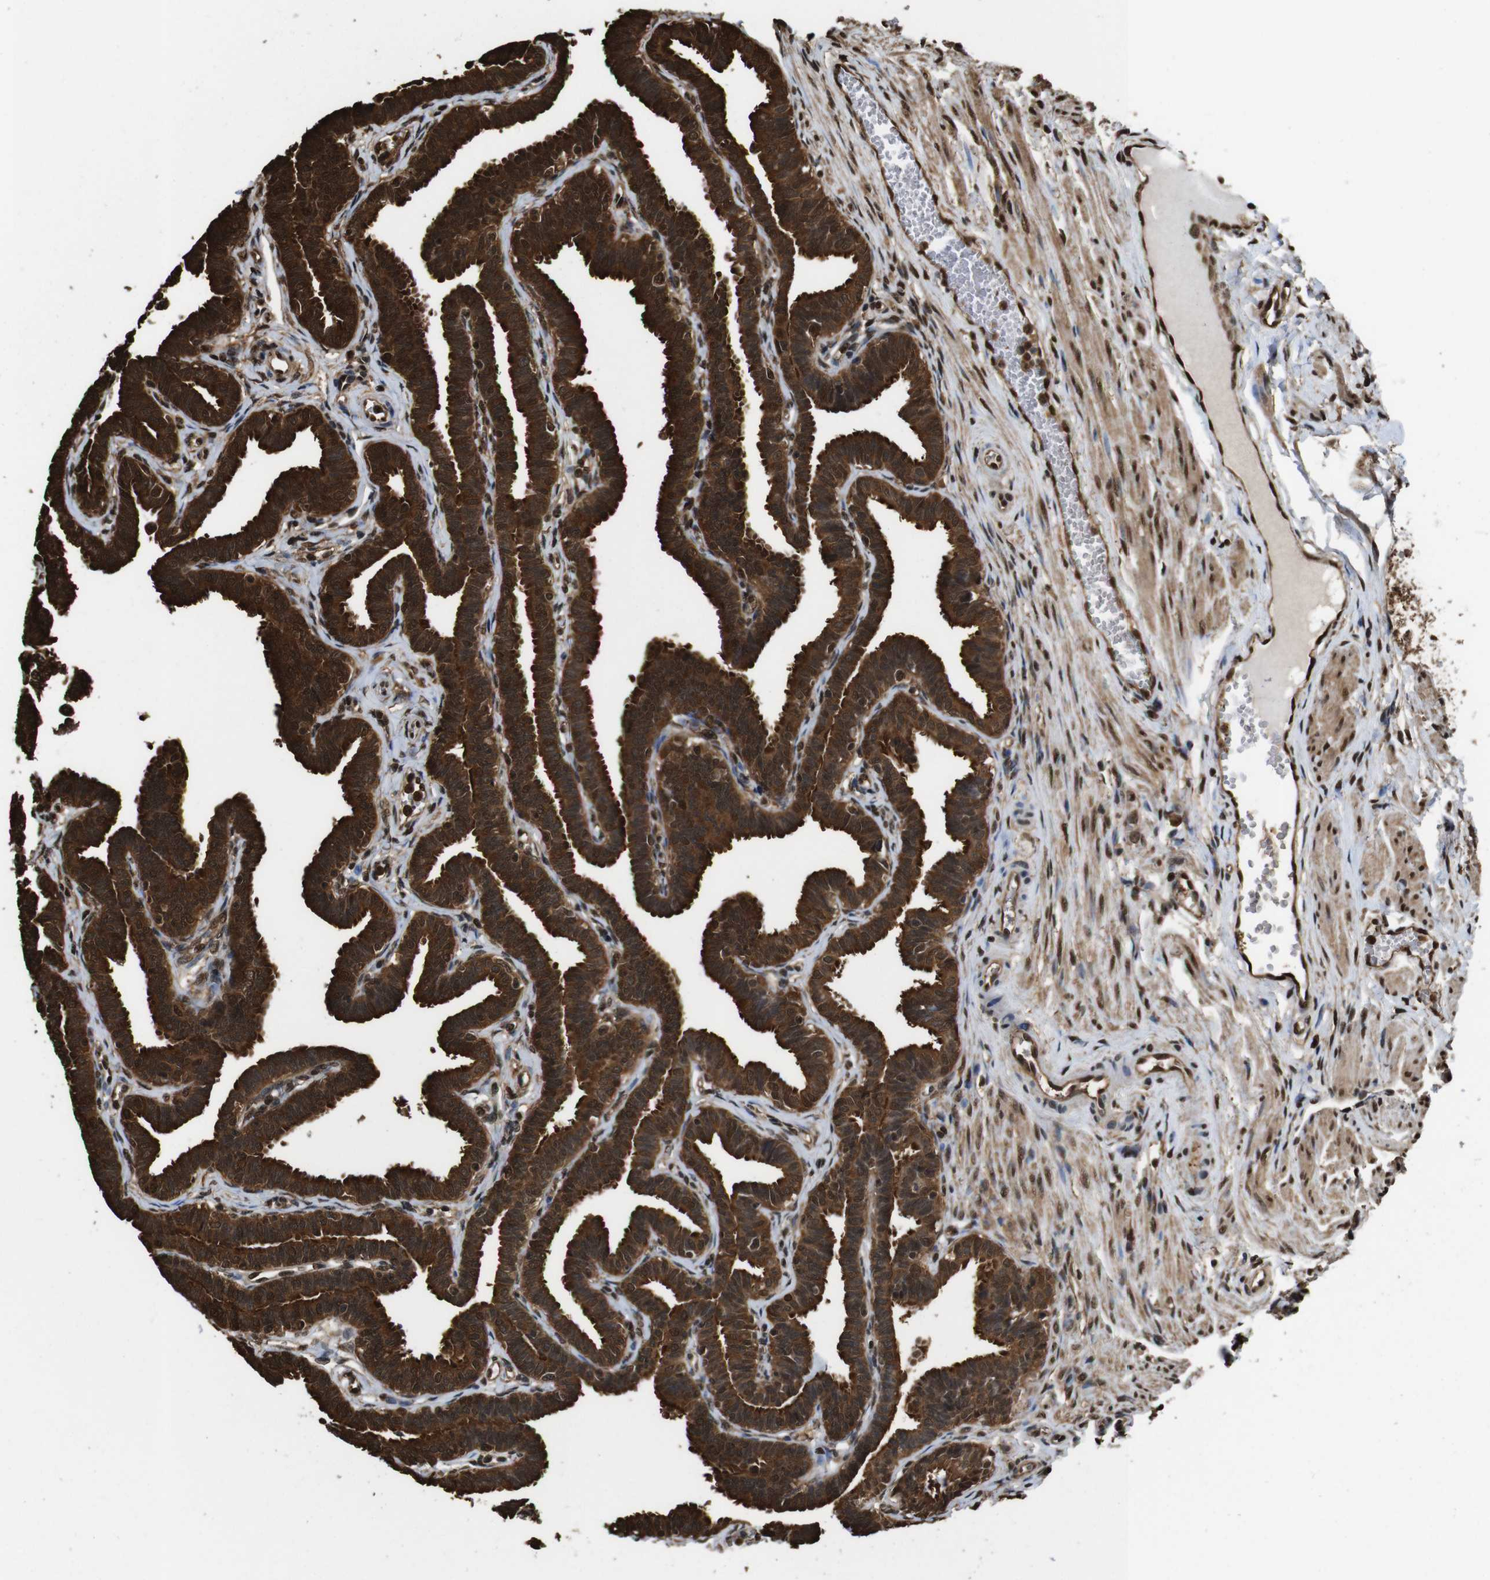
{"staining": {"intensity": "strong", "quantity": ">75%", "location": "cytoplasmic/membranous,nuclear"}, "tissue": "fallopian tube", "cell_type": "Glandular cells", "image_type": "normal", "snomed": [{"axis": "morphology", "description": "Normal tissue, NOS"}, {"axis": "topography", "description": "Fallopian tube"}, {"axis": "topography", "description": "Ovary"}], "caption": "Fallopian tube stained with DAB IHC displays high levels of strong cytoplasmic/membranous,nuclear staining in about >75% of glandular cells.", "gene": "VCP", "patient": {"sex": "female", "age": 23}}